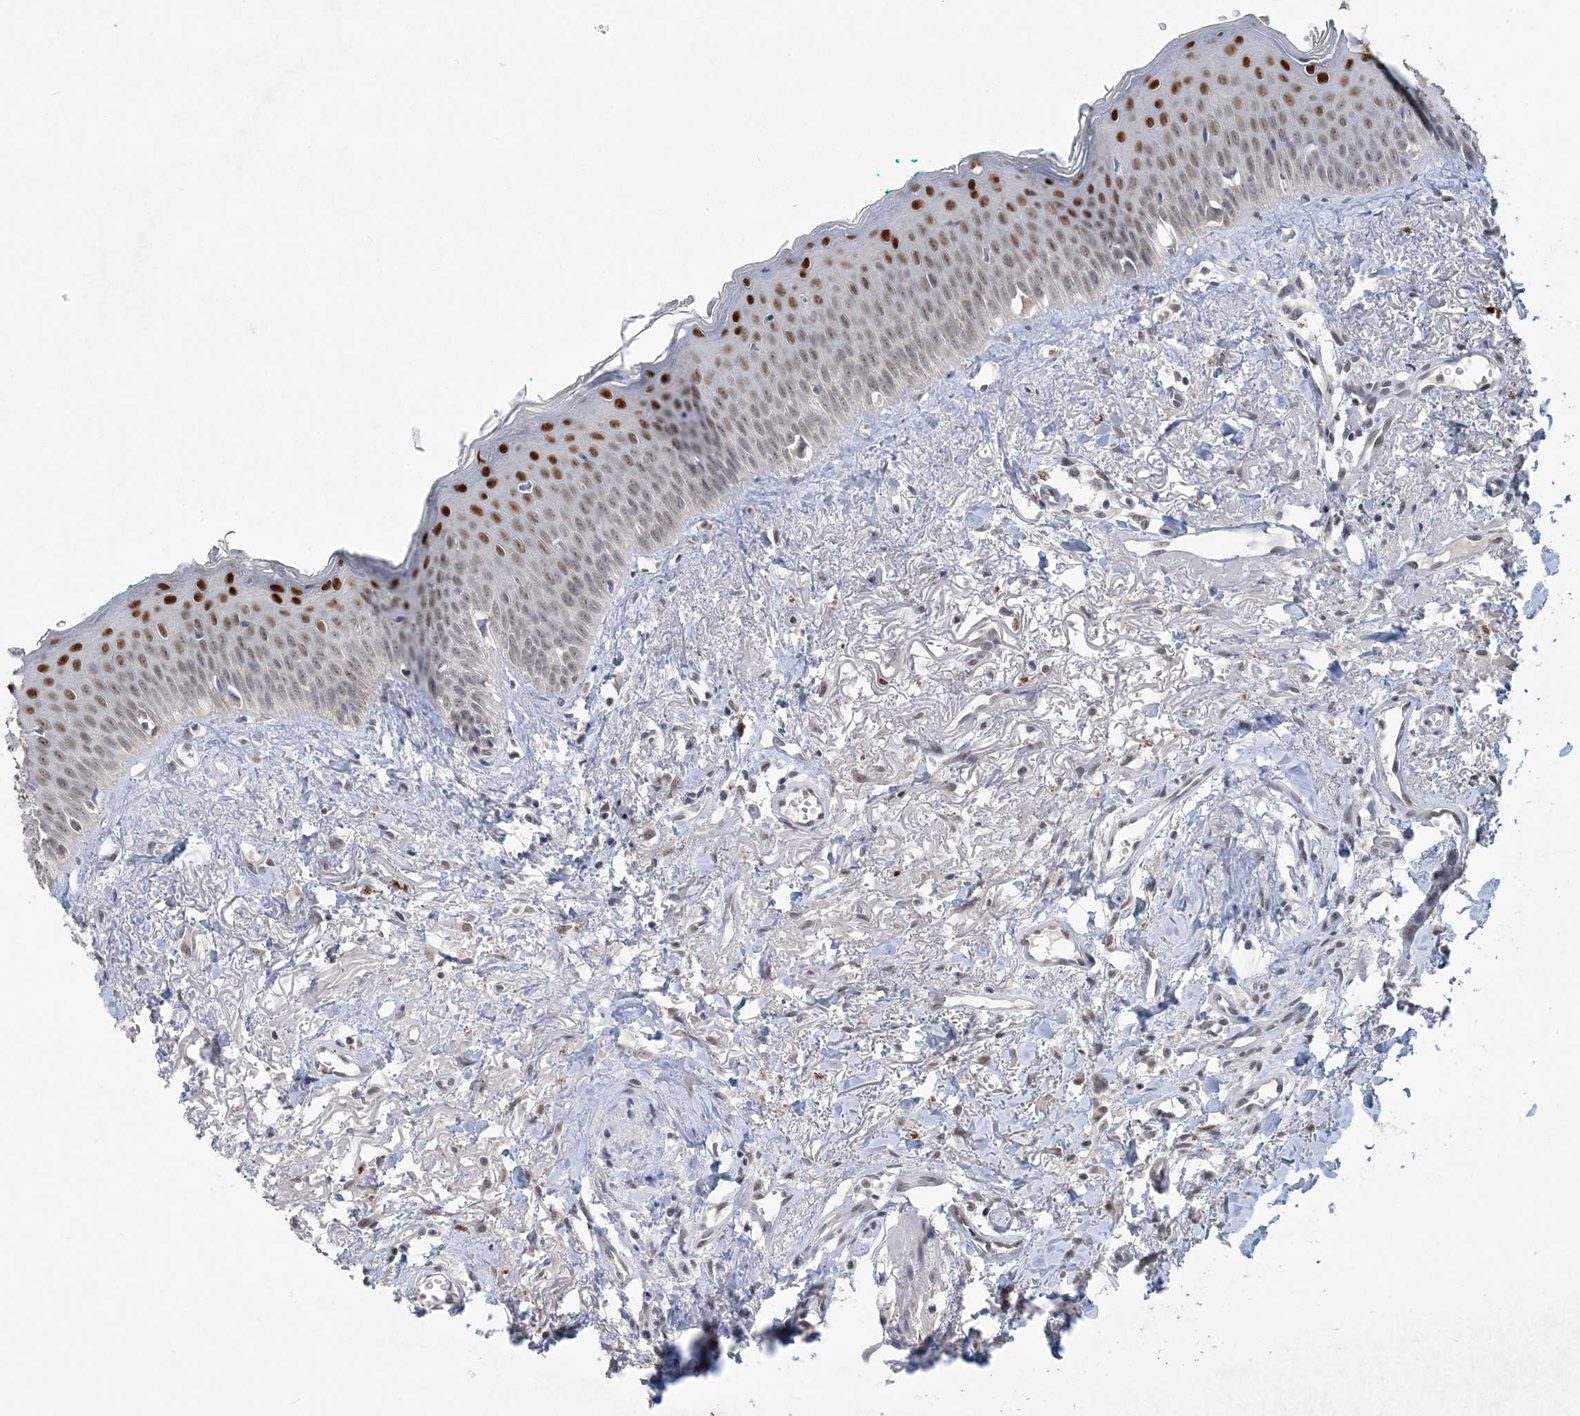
{"staining": {"intensity": "strong", "quantity": "25%-75%", "location": "nuclear"}, "tissue": "oral mucosa", "cell_type": "Squamous epithelial cells", "image_type": "normal", "snomed": [{"axis": "morphology", "description": "Normal tissue, NOS"}, {"axis": "topography", "description": "Oral tissue"}], "caption": "Immunohistochemistry (IHC) of unremarkable oral mucosa reveals high levels of strong nuclear expression in about 25%-75% of squamous epithelial cells. (Brightfield microscopy of DAB IHC at high magnification).", "gene": "ZBTB7A", "patient": {"sex": "female", "age": 70}}